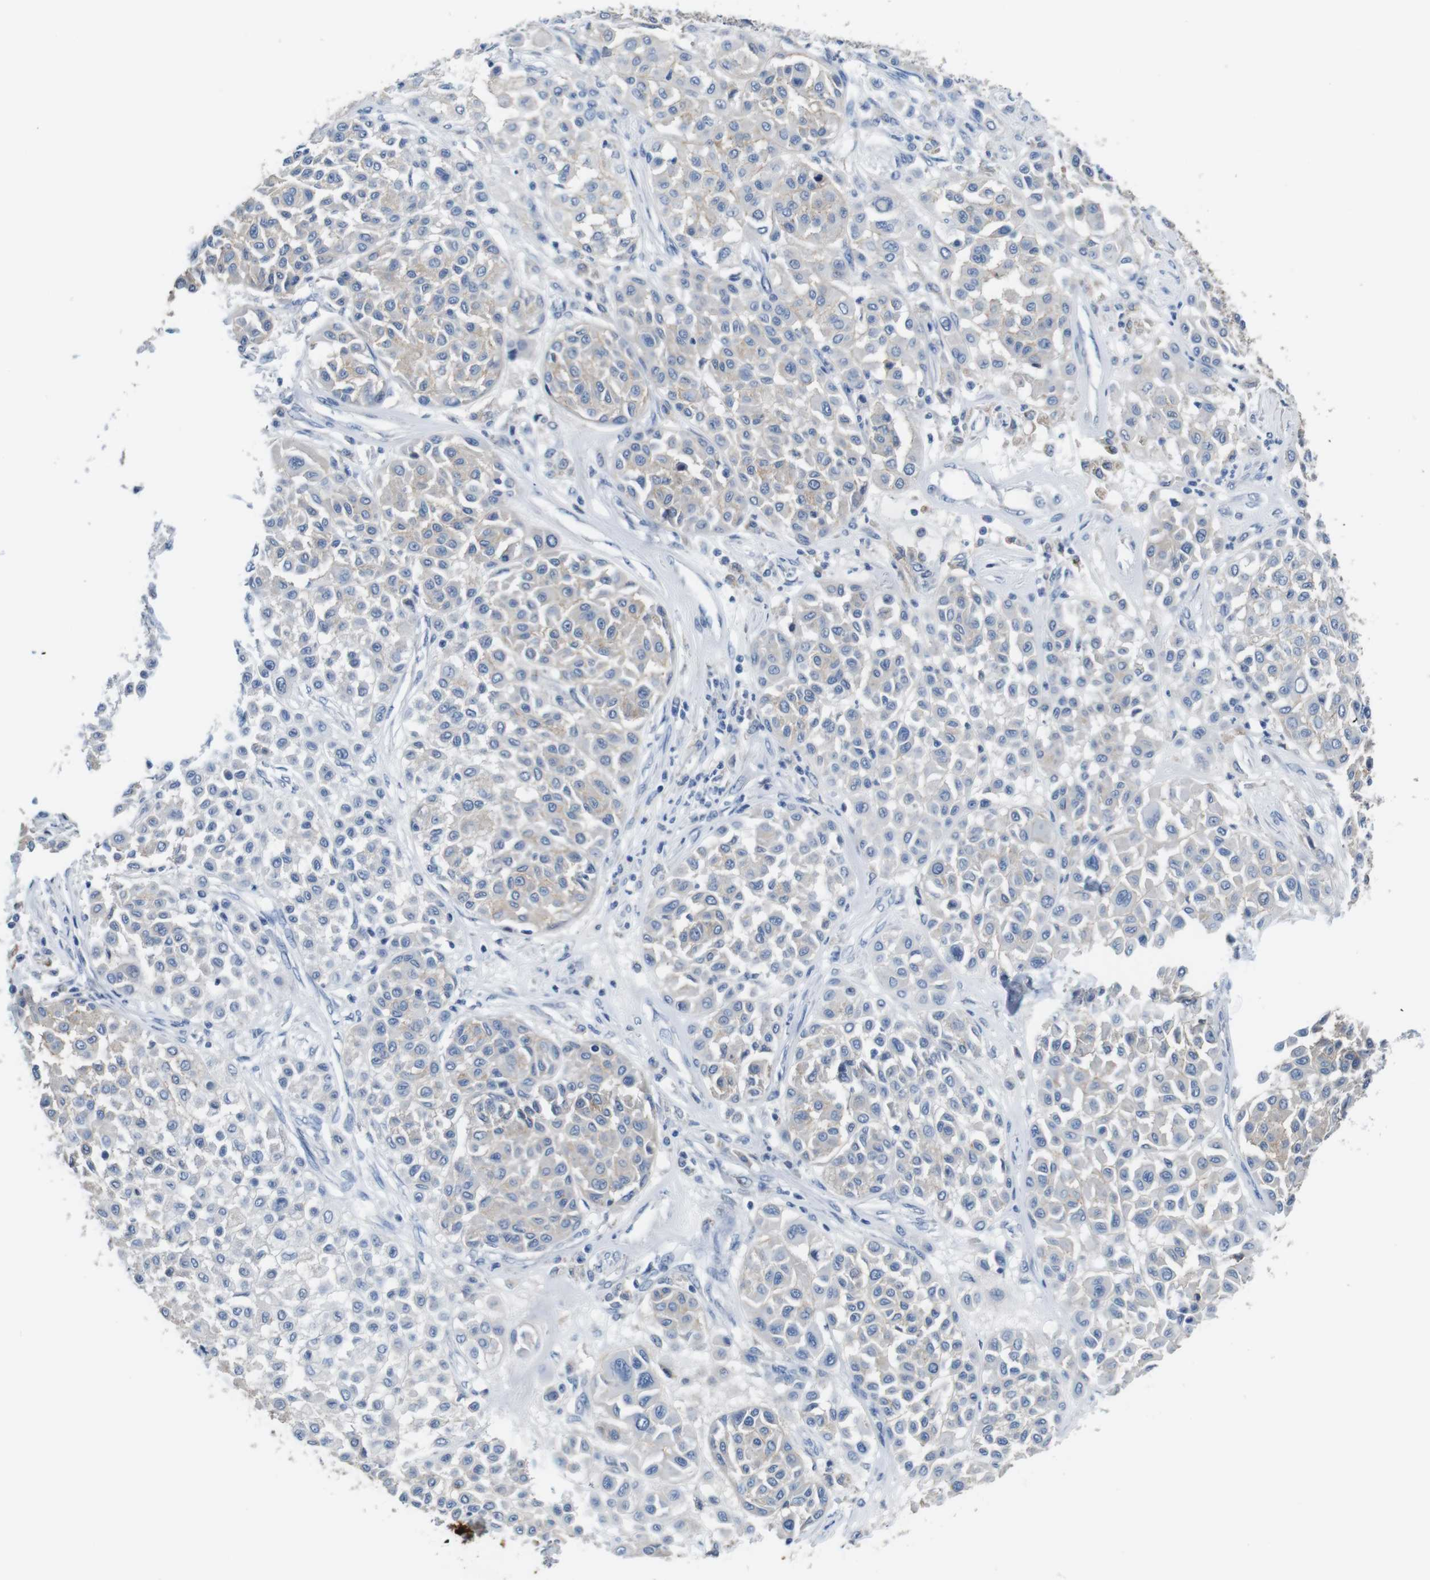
{"staining": {"intensity": "weak", "quantity": "<25%", "location": "cytoplasmic/membranous"}, "tissue": "melanoma", "cell_type": "Tumor cells", "image_type": "cancer", "snomed": [{"axis": "morphology", "description": "Malignant melanoma, Metastatic site"}, {"axis": "topography", "description": "Soft tissue"}], "caption": "Human malignant melanoma (metastatic site) stained for a protein using immunohistochemistry displays no expression in tumor cells.", "gene": "IGSF8", "patient": {"sex": "male", "age": 41}}